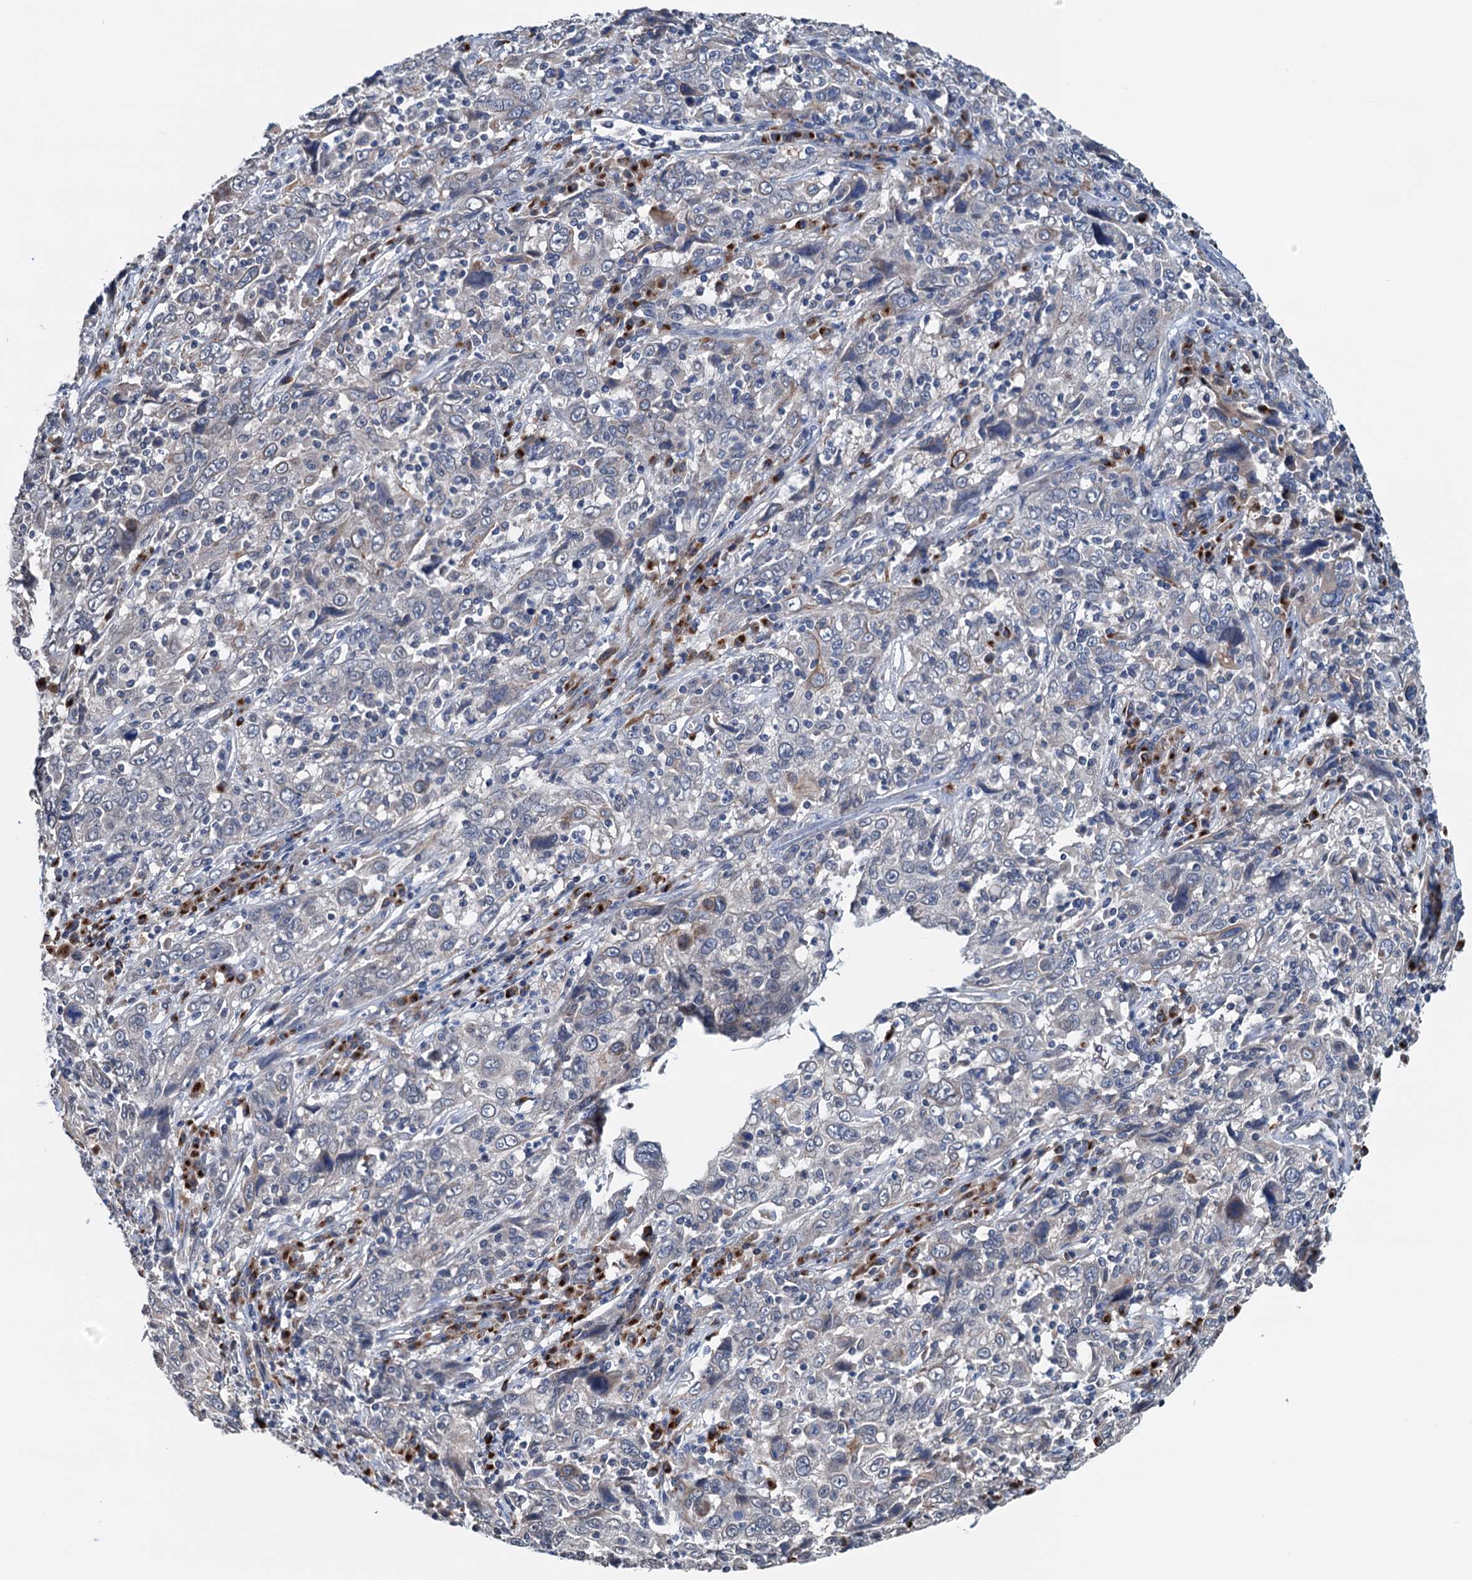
{"staining": {"intensity": "weak", "quantity": "<25%", "location": "cytoplasmic/membranous"}, "tissue": "cervical cancer", "cell_type": "Tumor cells", "image_type": "cancer", "snomed": [{"axis": "morphology", "description": "Squamous cell carcinoma, NOS"}, {"axis": "topography", "description": "Cervix"}], "caption": "Immunohistochemistry histopathology image of human squamous cell carcinoma (cervical) stained for a protein (brown), which displays no positivity in tumor cells.", "gene": "SHLD1", "patient": {"sex": "female", "age": 46}}